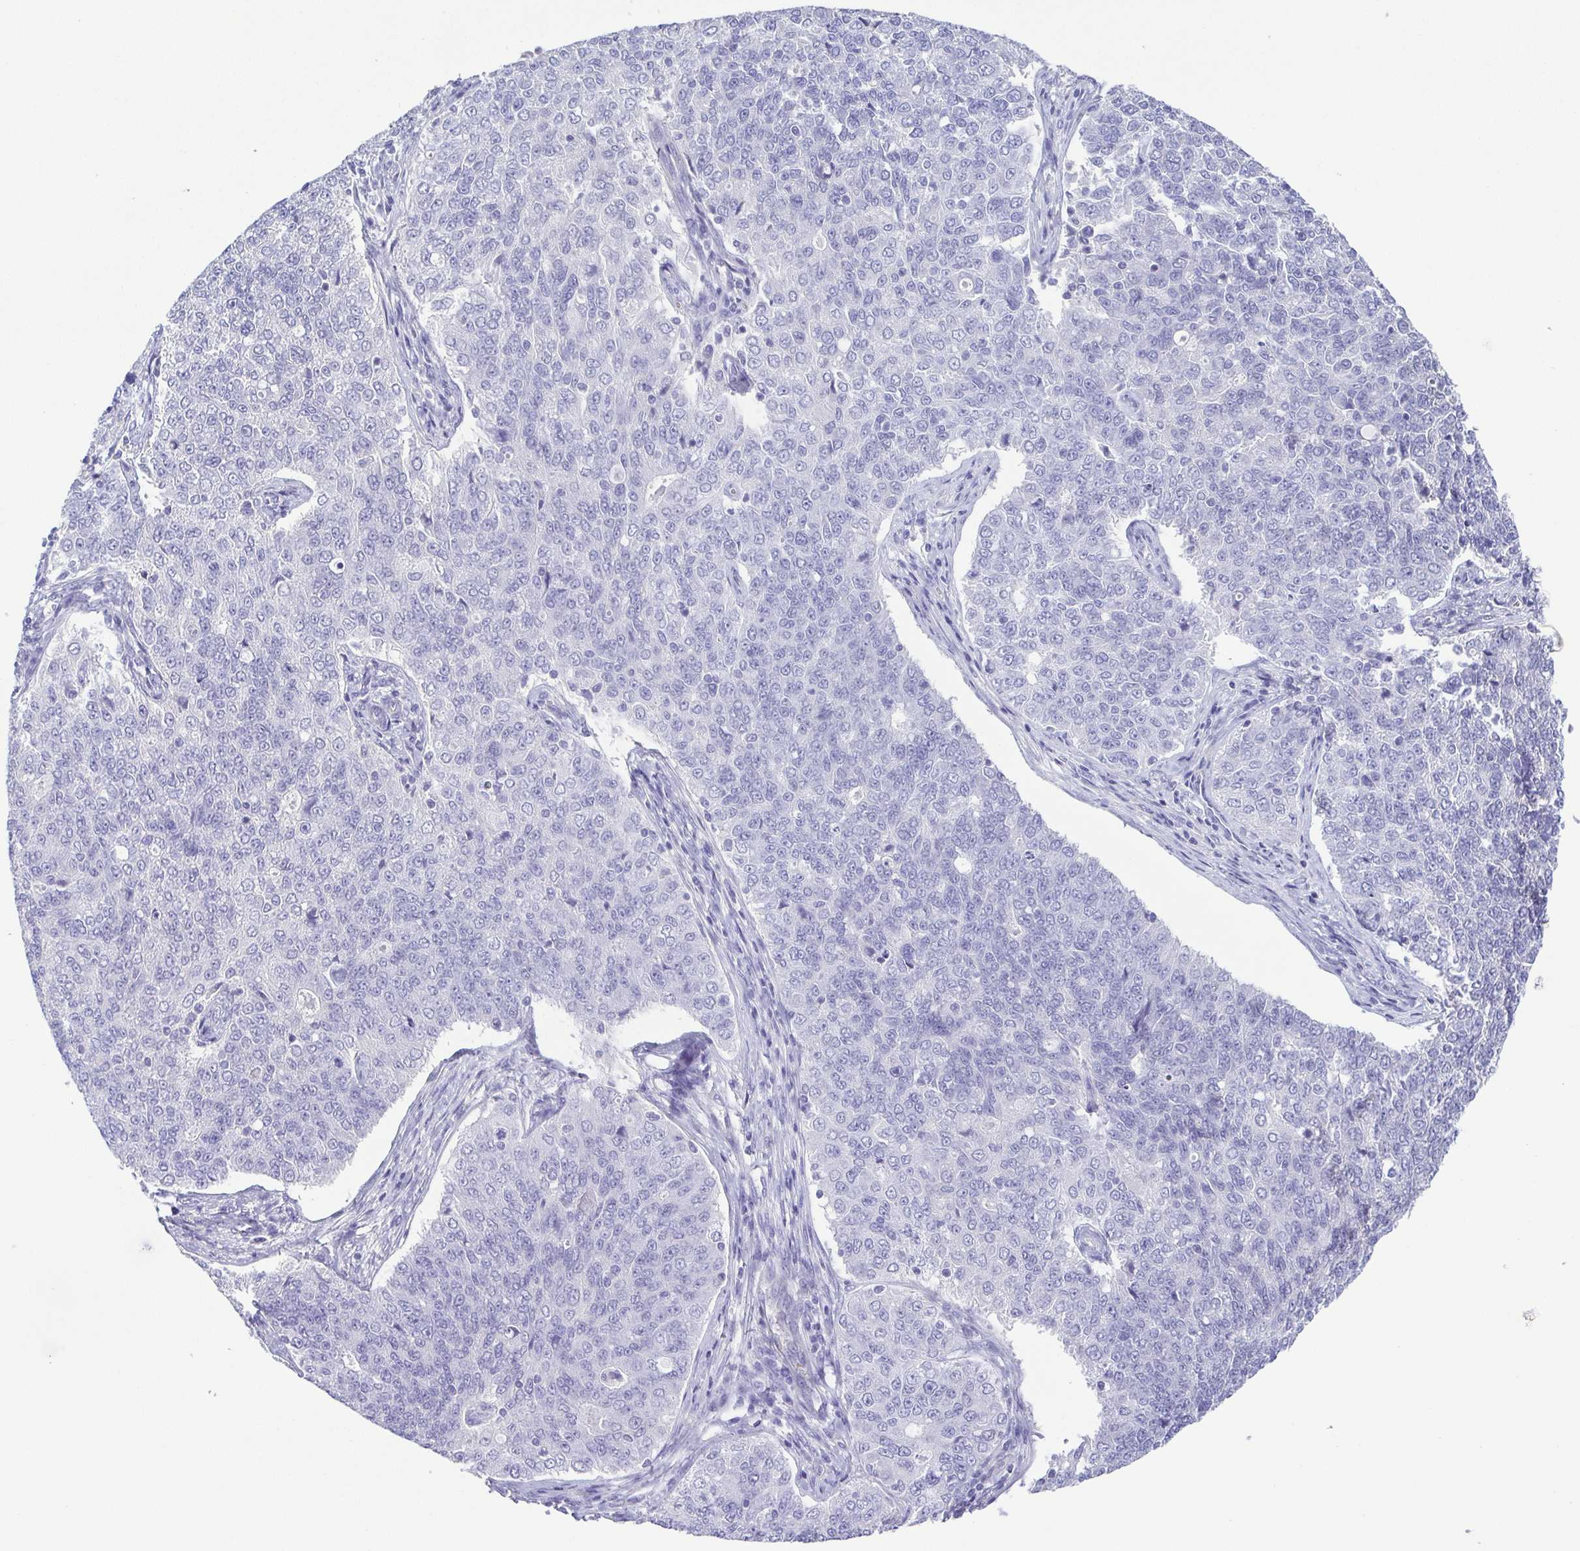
{"staining": {"intensity": "negative", "quantity": "none", "location": "none"}, "tissue": "endometrial cancer", "cell_type": "Tumor cells", "image_type": "cancer", "snomed": [{"axis": "morphology", "description": "Adenocarcinoma, NOS"}, {"axis": "topography", "description": "Endometrium"}], "caption": "DAB immunohistochemical staining of endometrial cancer shows no significant expression in tumor cells.", "gene": "MYL6", "patient": {"sex": "female", "age": 43}}